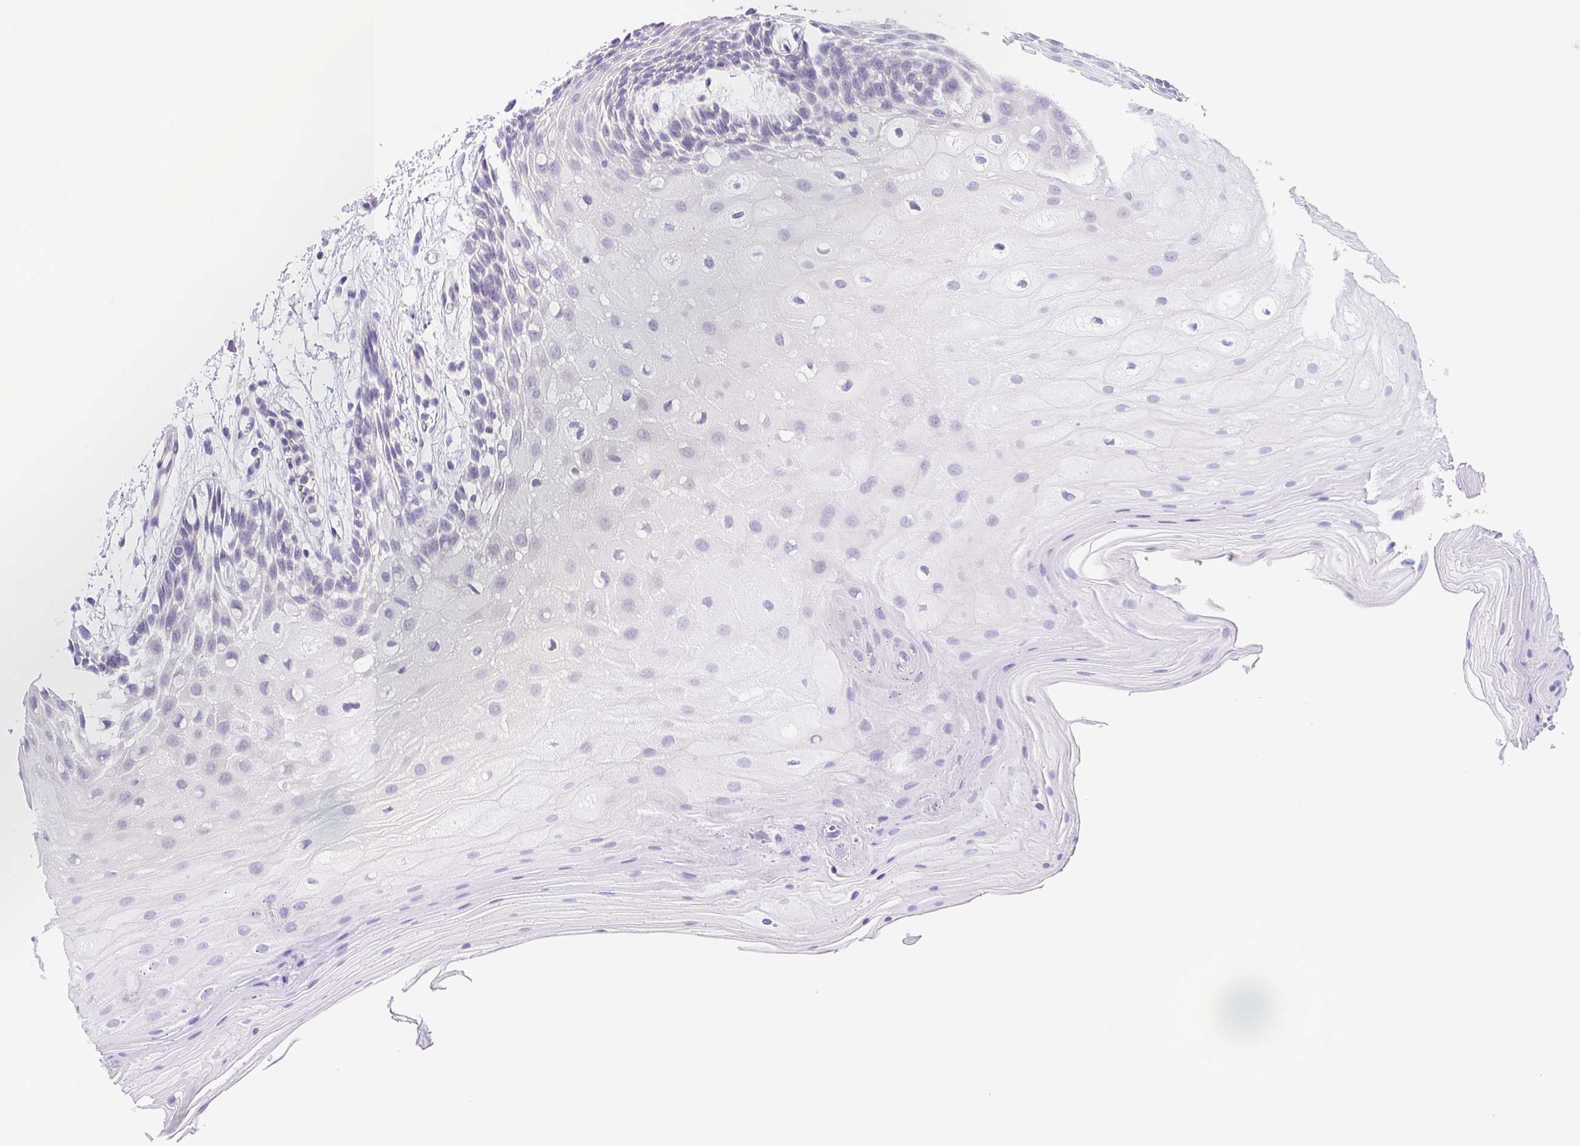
{"staining": {"intensity": "negative", "quantity": "none", "location": "none"}, "tissue": "oral mucosa", "cell_type": "Squamous epithelial cells", "image_type": "normal", "snomed": [{"axis": "morphology", "description": "Normal tissue, NOS"}, {"axis": "morphology", "description": "Squamous cell carcinoma, NOS"}, {"axis": "topography", "description": "Oral tissue"}, {"axis": "topography", "description": "Tounge, NOS"}, {"axis": "topography", "description": "Head-Neck"}], "caption": "Squamous epithelial cells show no significant positivity in benign oral mucosa. (Immunohistochemistry (ihc), brightfield microscopy, high magnification).", "gene": "PRR14L", "patient": {"sex": "male", "age": 62}}